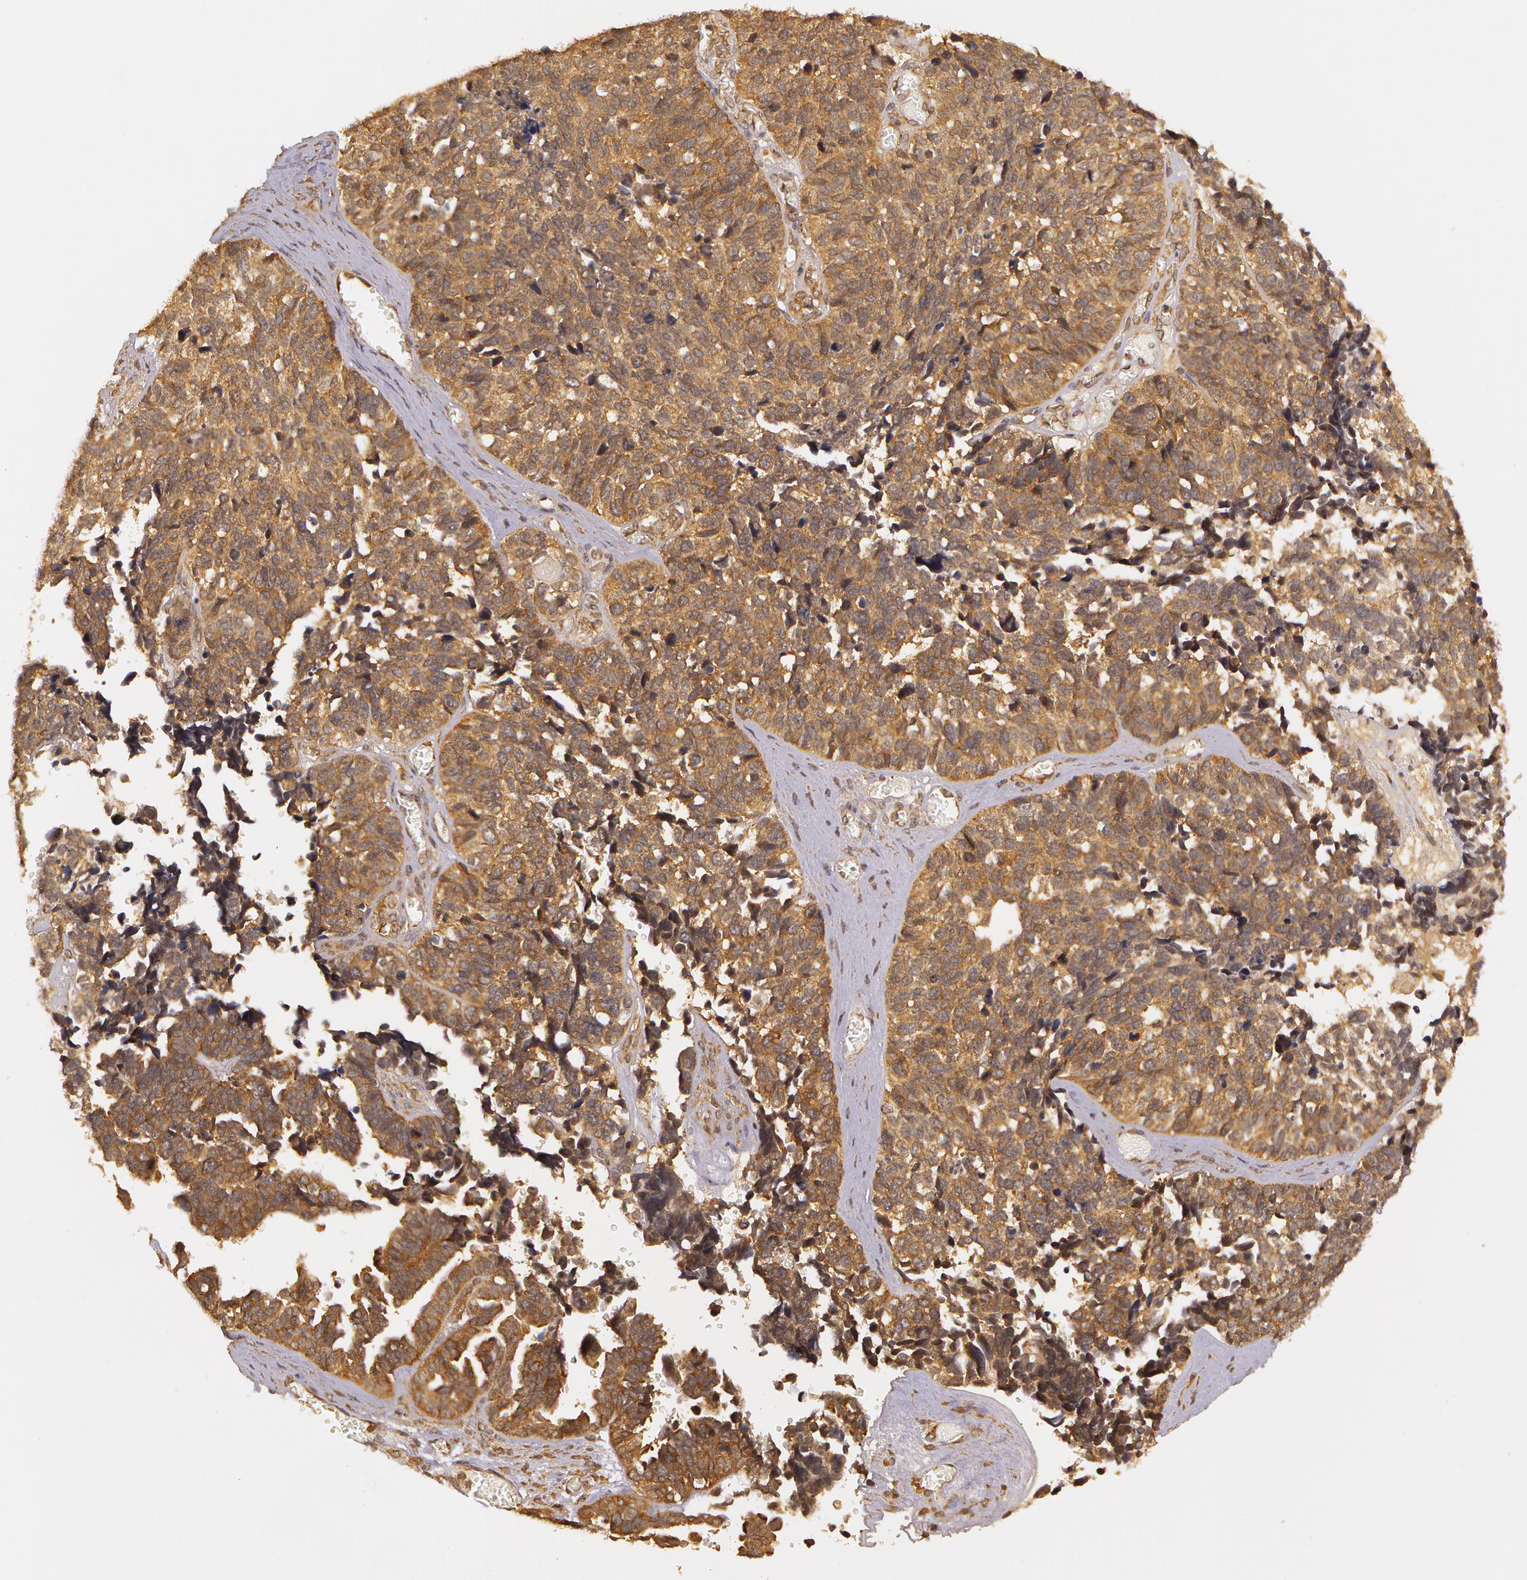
{"staining": {"intensity": "strong", "quantity": ">75%", "location": "cytoplasmic/membranous"}, "tissue": "ovarian cancer", "cell_type": "Tumor cells", "image_type": "cancer", "snomed": [{"axis": "morphology", "description": "Cystadenocarcinoma, serous, NOS"}, {"axis": "topography", "description": "Ovary"}], "caption": "Immunohistochemistry image of neoplastic tissue: human ovarian cancer (serous cystadenocarcinoma) stained using immunohistochemistry (IHC) exhibits high levels of strong protein expression localized specifically in the cytoplasmic/membranous of tumor cells, appearing as a cytoplasmic/membranous brown color.", "gene": "ASCC2", "patient": {"sex": "female", "age": 77}}